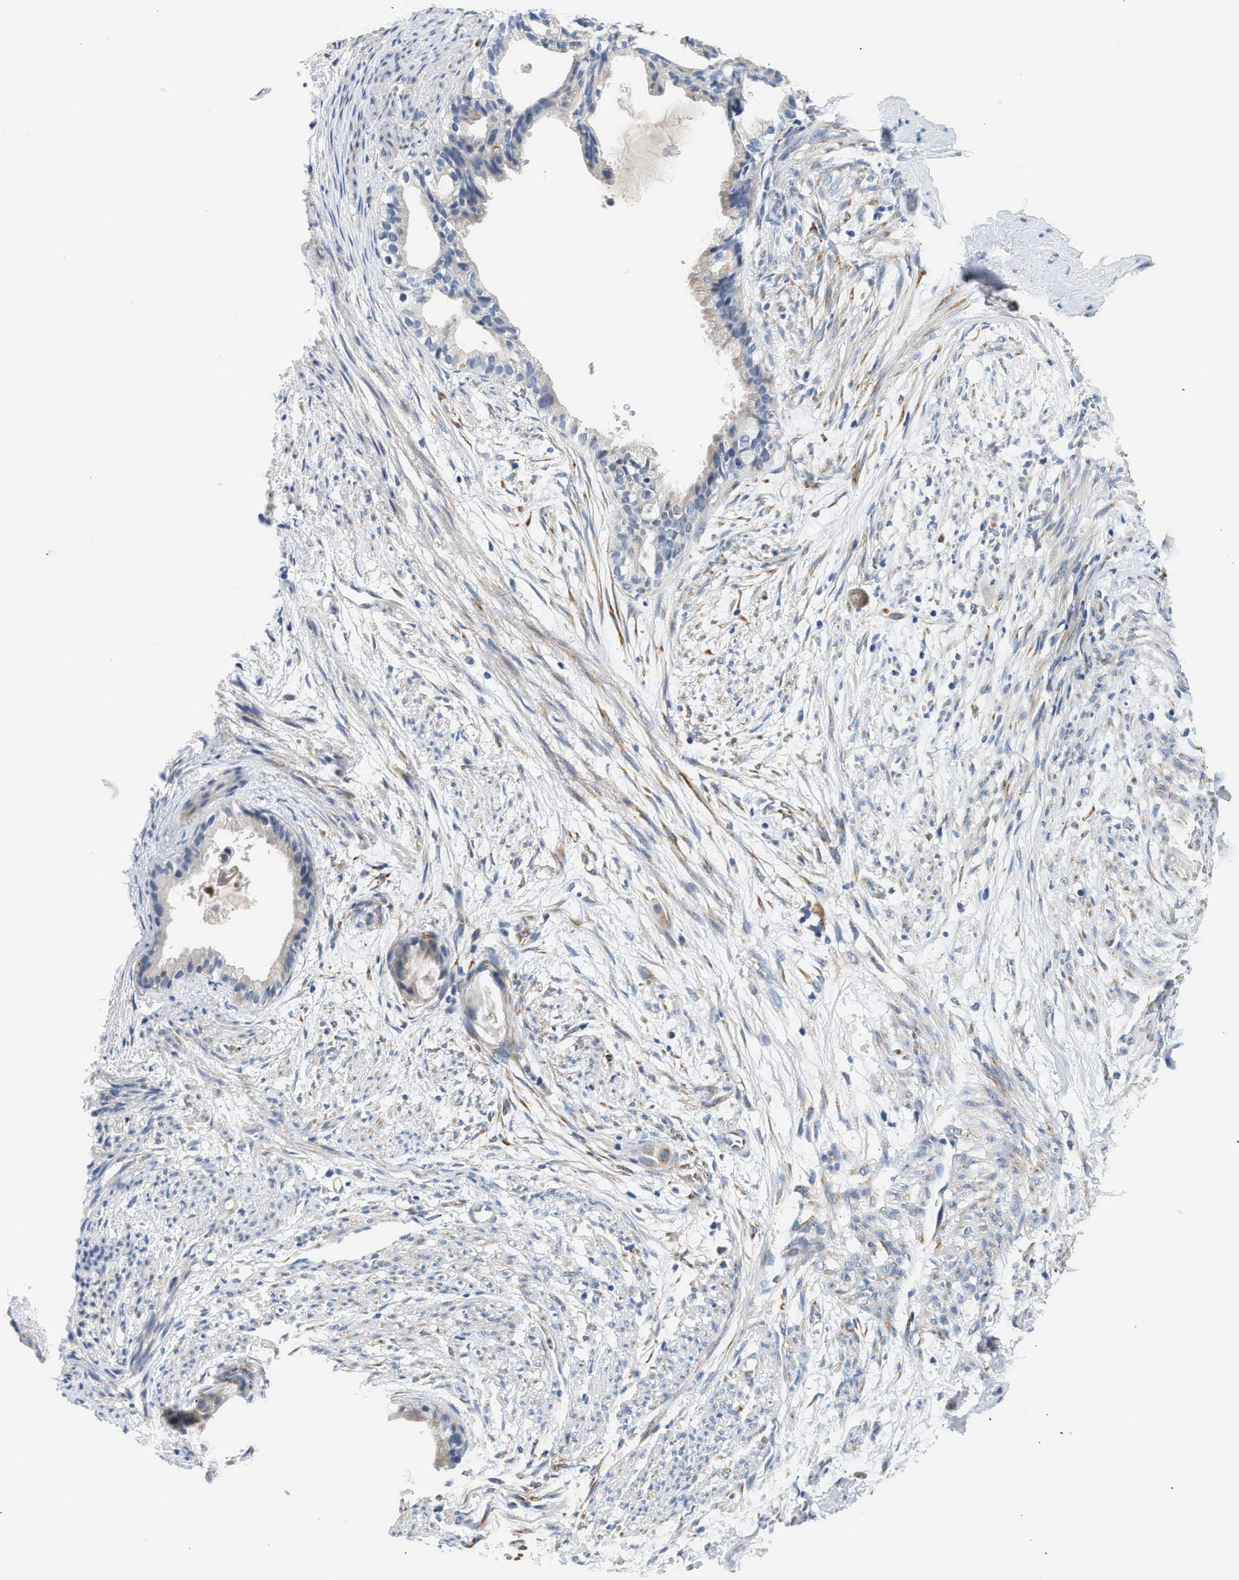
{"staining": {"intensity": "negative", "quantity": "none", "location": "none"}, "tissue": "cervical cancer", "cell_type": "Tumor cells", "image_type": "cancer", "snomed": [{"axis": "morphology", "description": "Normal tissue, NOS"}, {"axis": "morphology", "description": "Adenocarcinoma, NOS"}, {"axis": "topography", "description": "Cervix"}, {"axis": "topography", "description": "Endometrium"}], "caption": "Protein analysis of cervical cancer reveals no significant staining in tumor cells.", "gene": "PPM1L", "patient": {"sex": "female", "age": 86}}